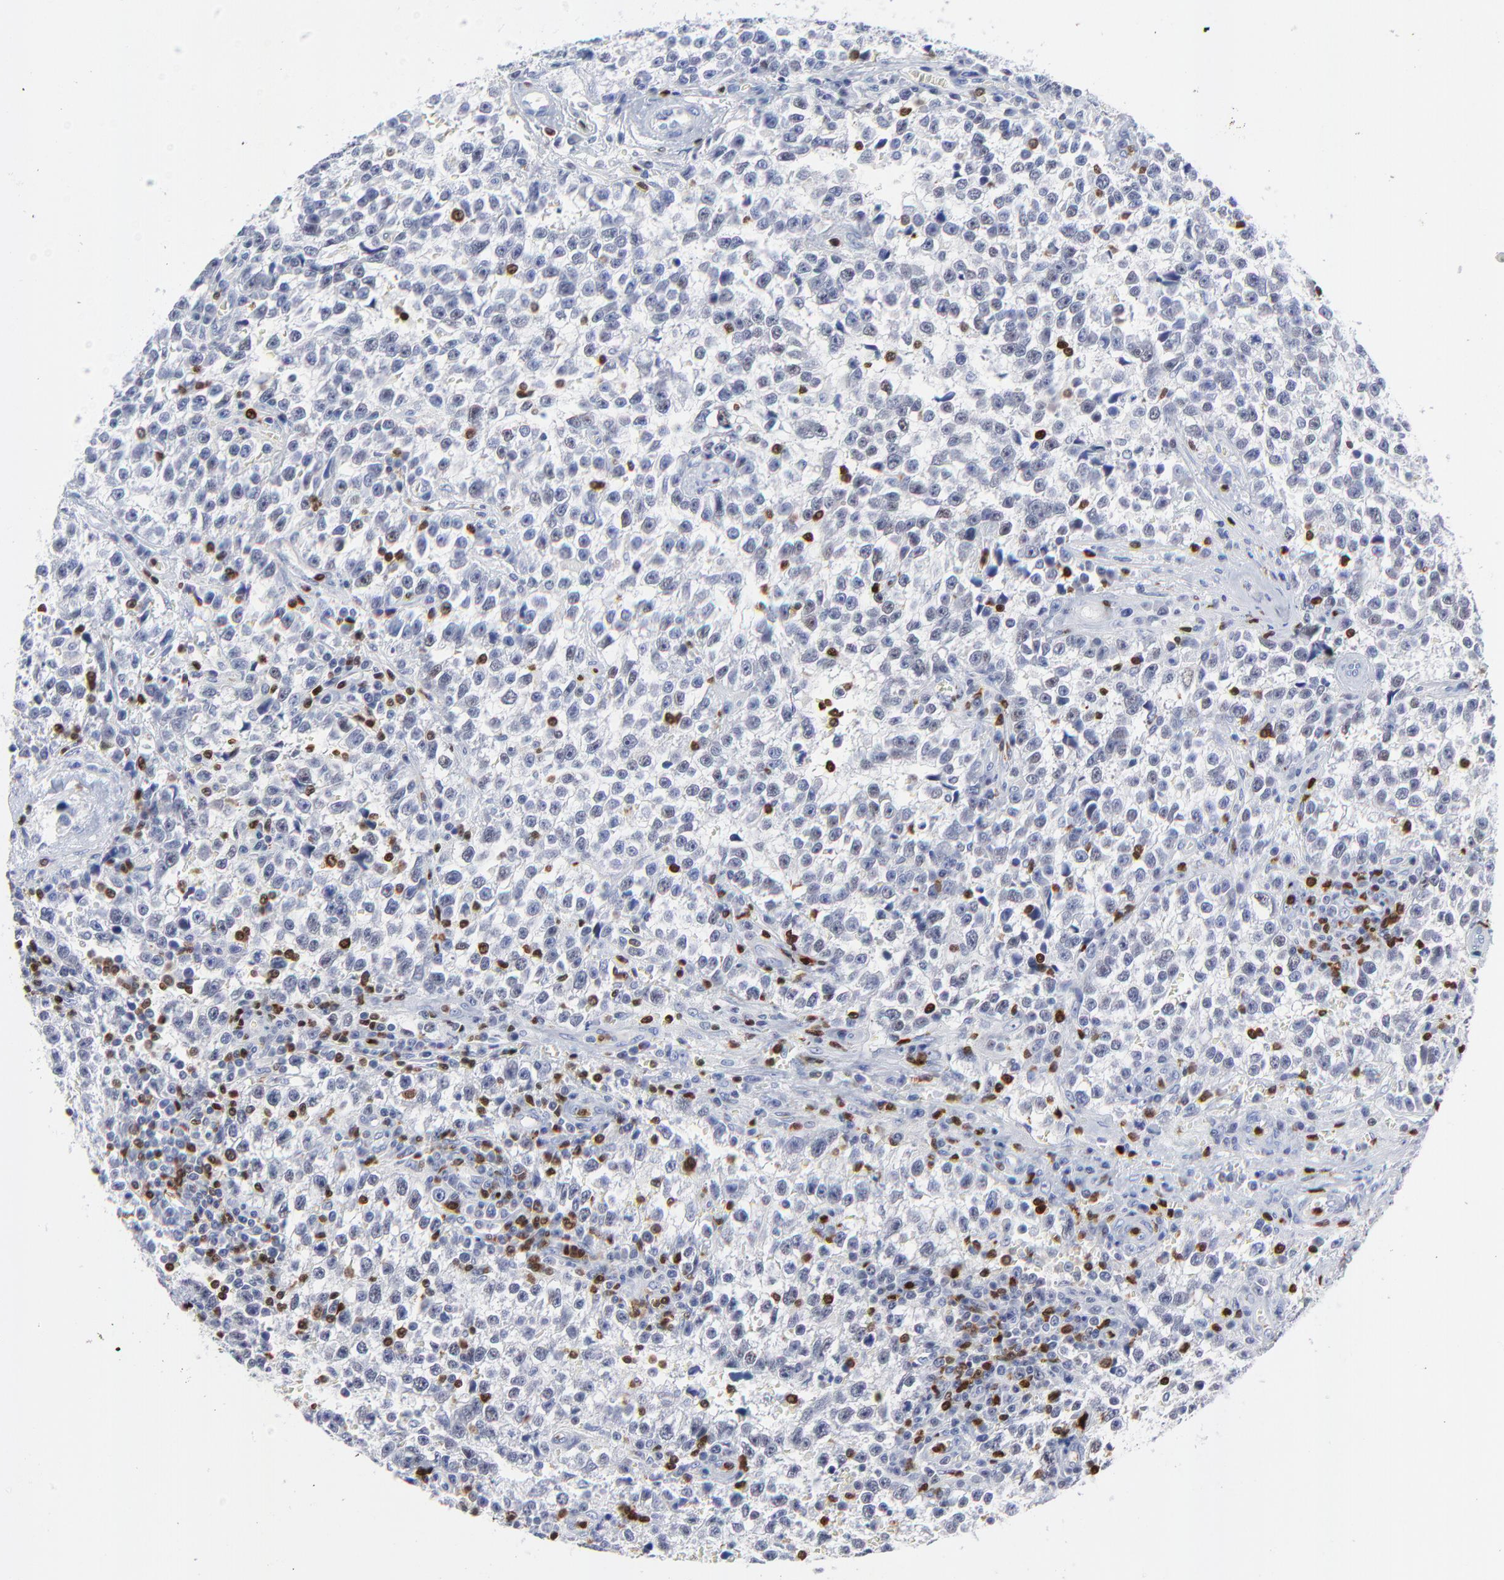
{"staining": {"intensity": "negative", "quantity": "none", "location": "none"}, "tissue": "testis cancer", "cell_type": "Tumor cells", "image_type": "cancer", "snomed": [{"axis": "morphology", "description": "Seminoma, NOS"}, {"axis": "topography", "description": "Testis"}], "caption": "Immunohistochemical staining of human testis seminoma exhibits no significant expression in tumor cells.", "gene": "ZAP70", "patient": {"sex": "male", "age": 38}}